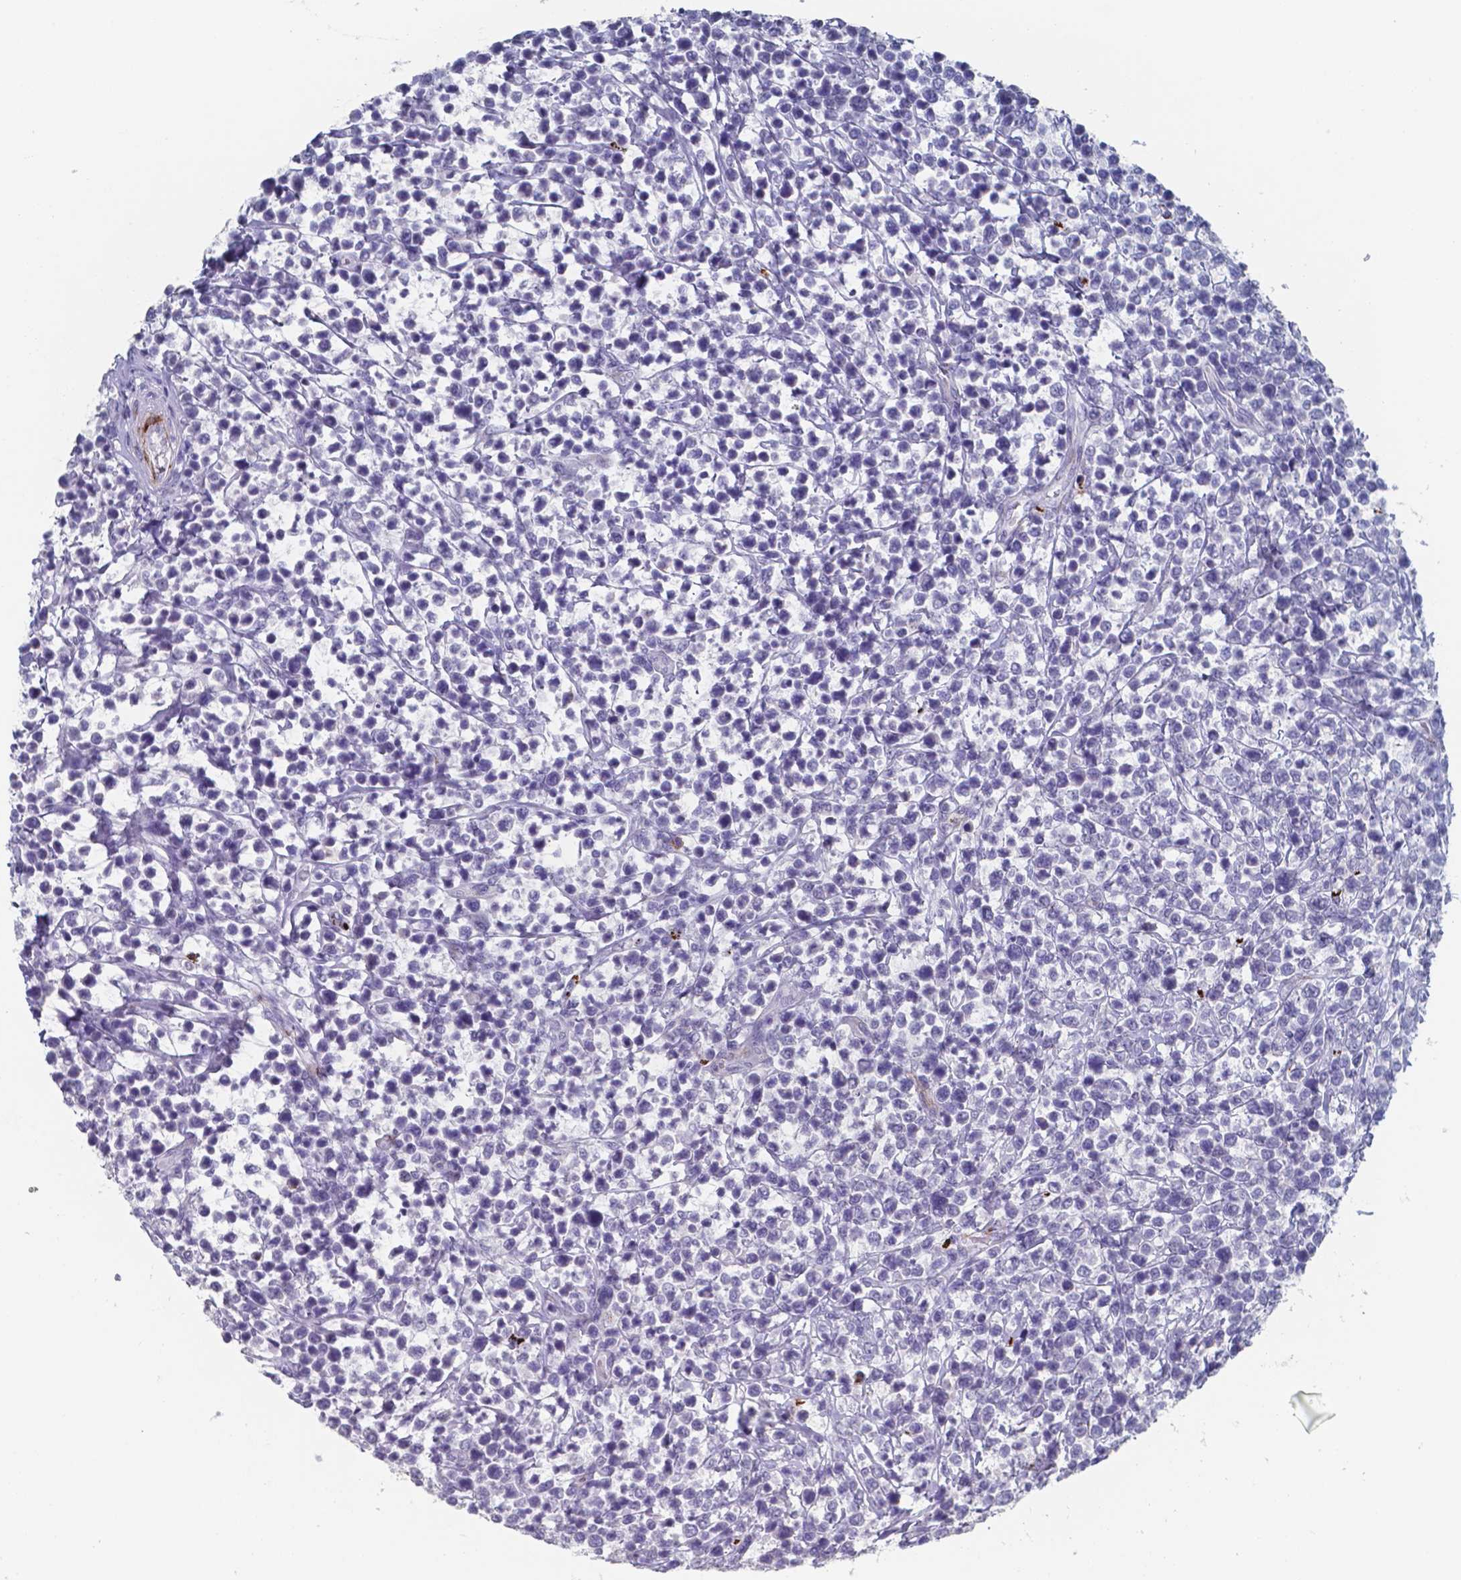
{"staining": {"intensity": "negative", "quantity": "none", "location": "none"}, "tissue": "lymphoma", "cell_type": "Tumor cells", "image_type": "cancer", "snomed": [{"axis": "morphology", "description": "Malignant lymphoma, non-Hodgkin's type, High grade"}, {"axis": "topography", "description": "Soft tissue"}], "caption": "IHC image of neoplastic tissue: lymphoma stained with DAB demonstrates no significant protein expression in tumor cells.", "gene": "PLA2R1", "patient": {"sex": "female", "age": 56}}